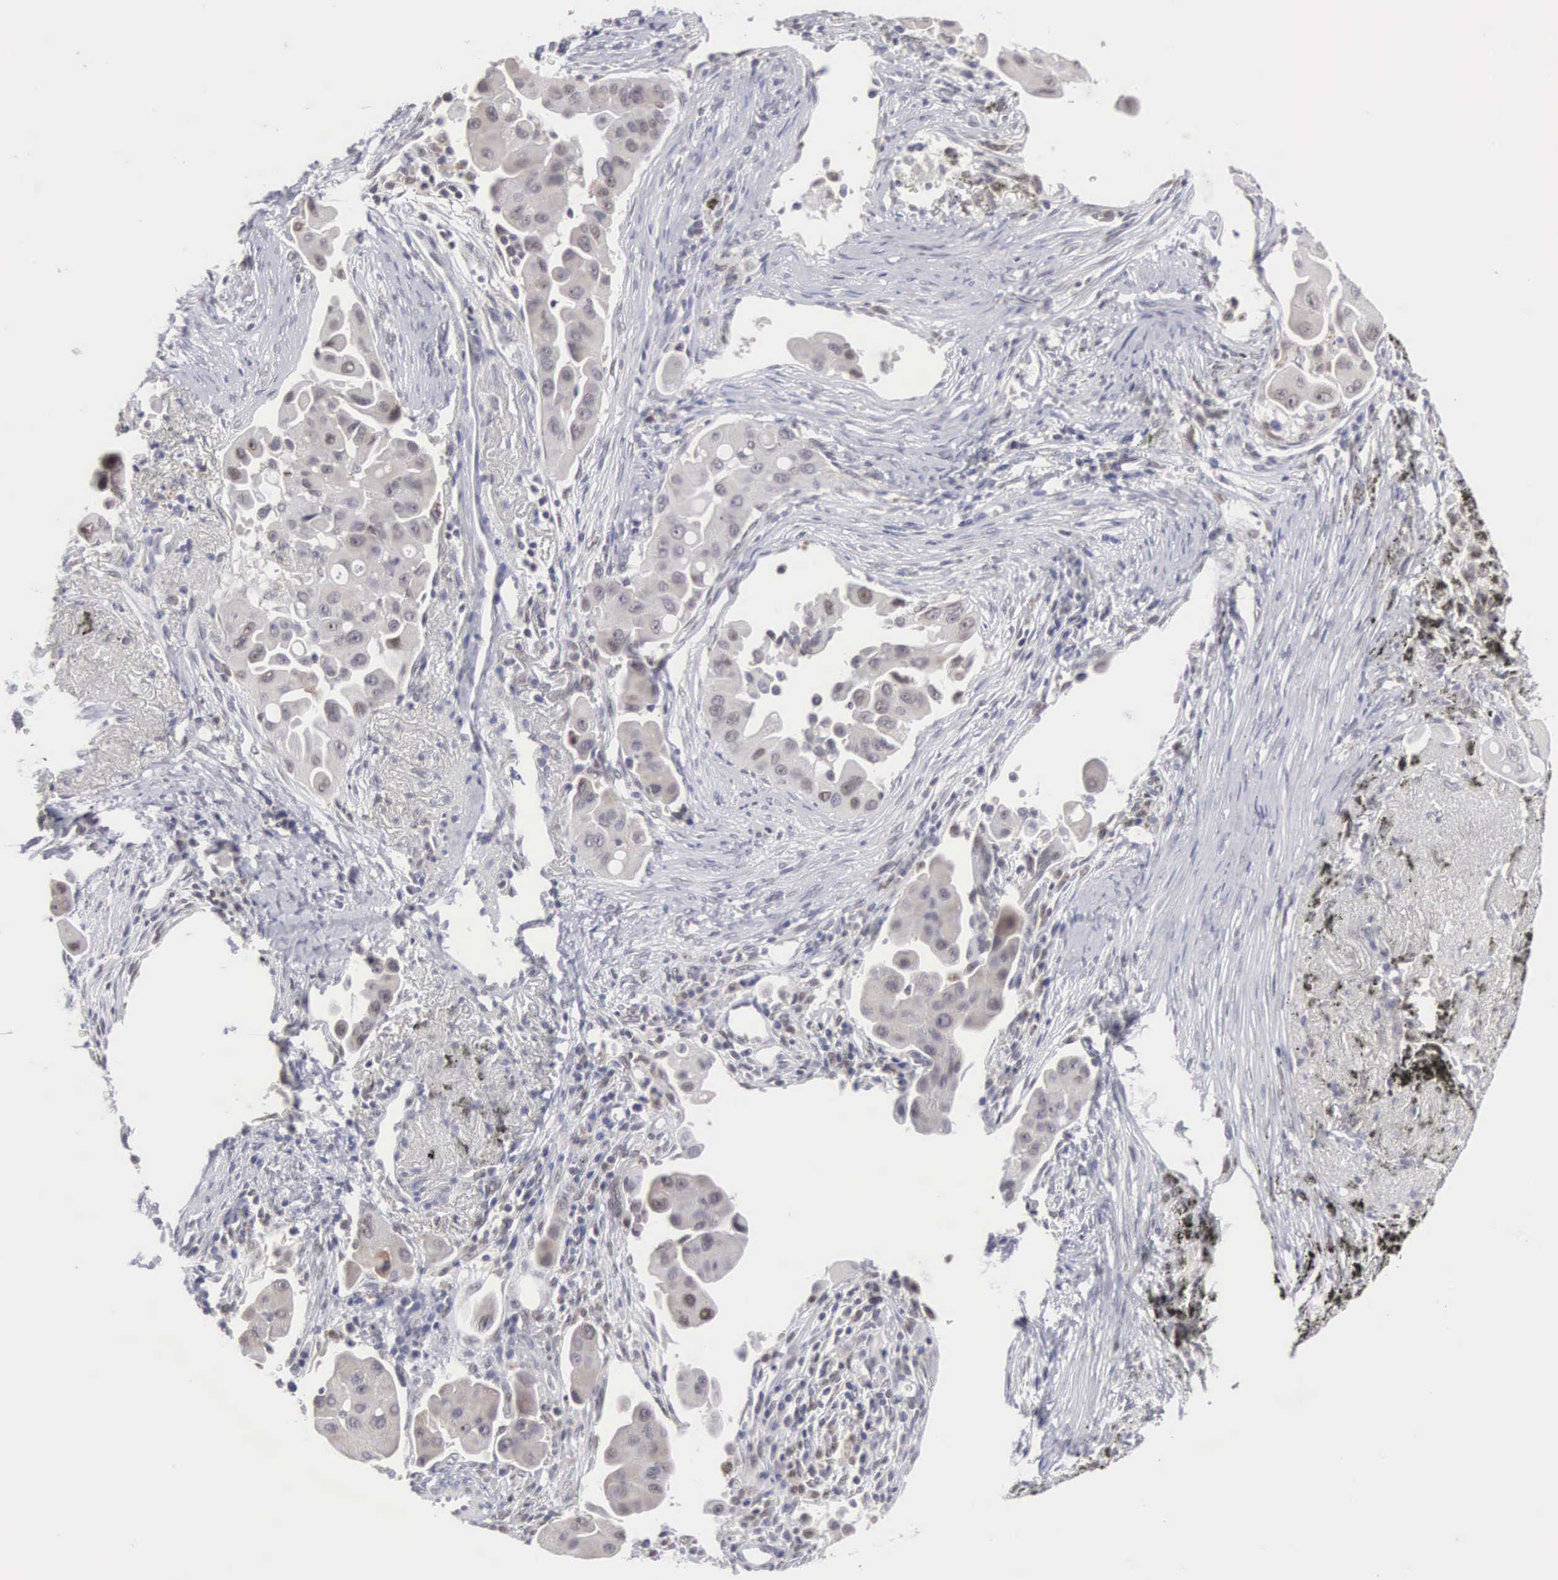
{"staining": {"intensity": "weak", "quantity": "<25%", "location": "cytoplasmic/membranous,nuclear"}, "tissue": "lung cancer", "cell_type": "Tumor cells", "image_type": "cancer", "snomed": [{"axis": "morphology", "description": "Adenocarcinoma, NOS"}, {"axis": "topography", "description": "Lung"}], "caption": "A histopathology image of lung adenocarcinoma stained for a protein exhibits no brown staining in tumor cells.", "gene": "MNAT1", "patient": {"sex": "male", "age": 68}}